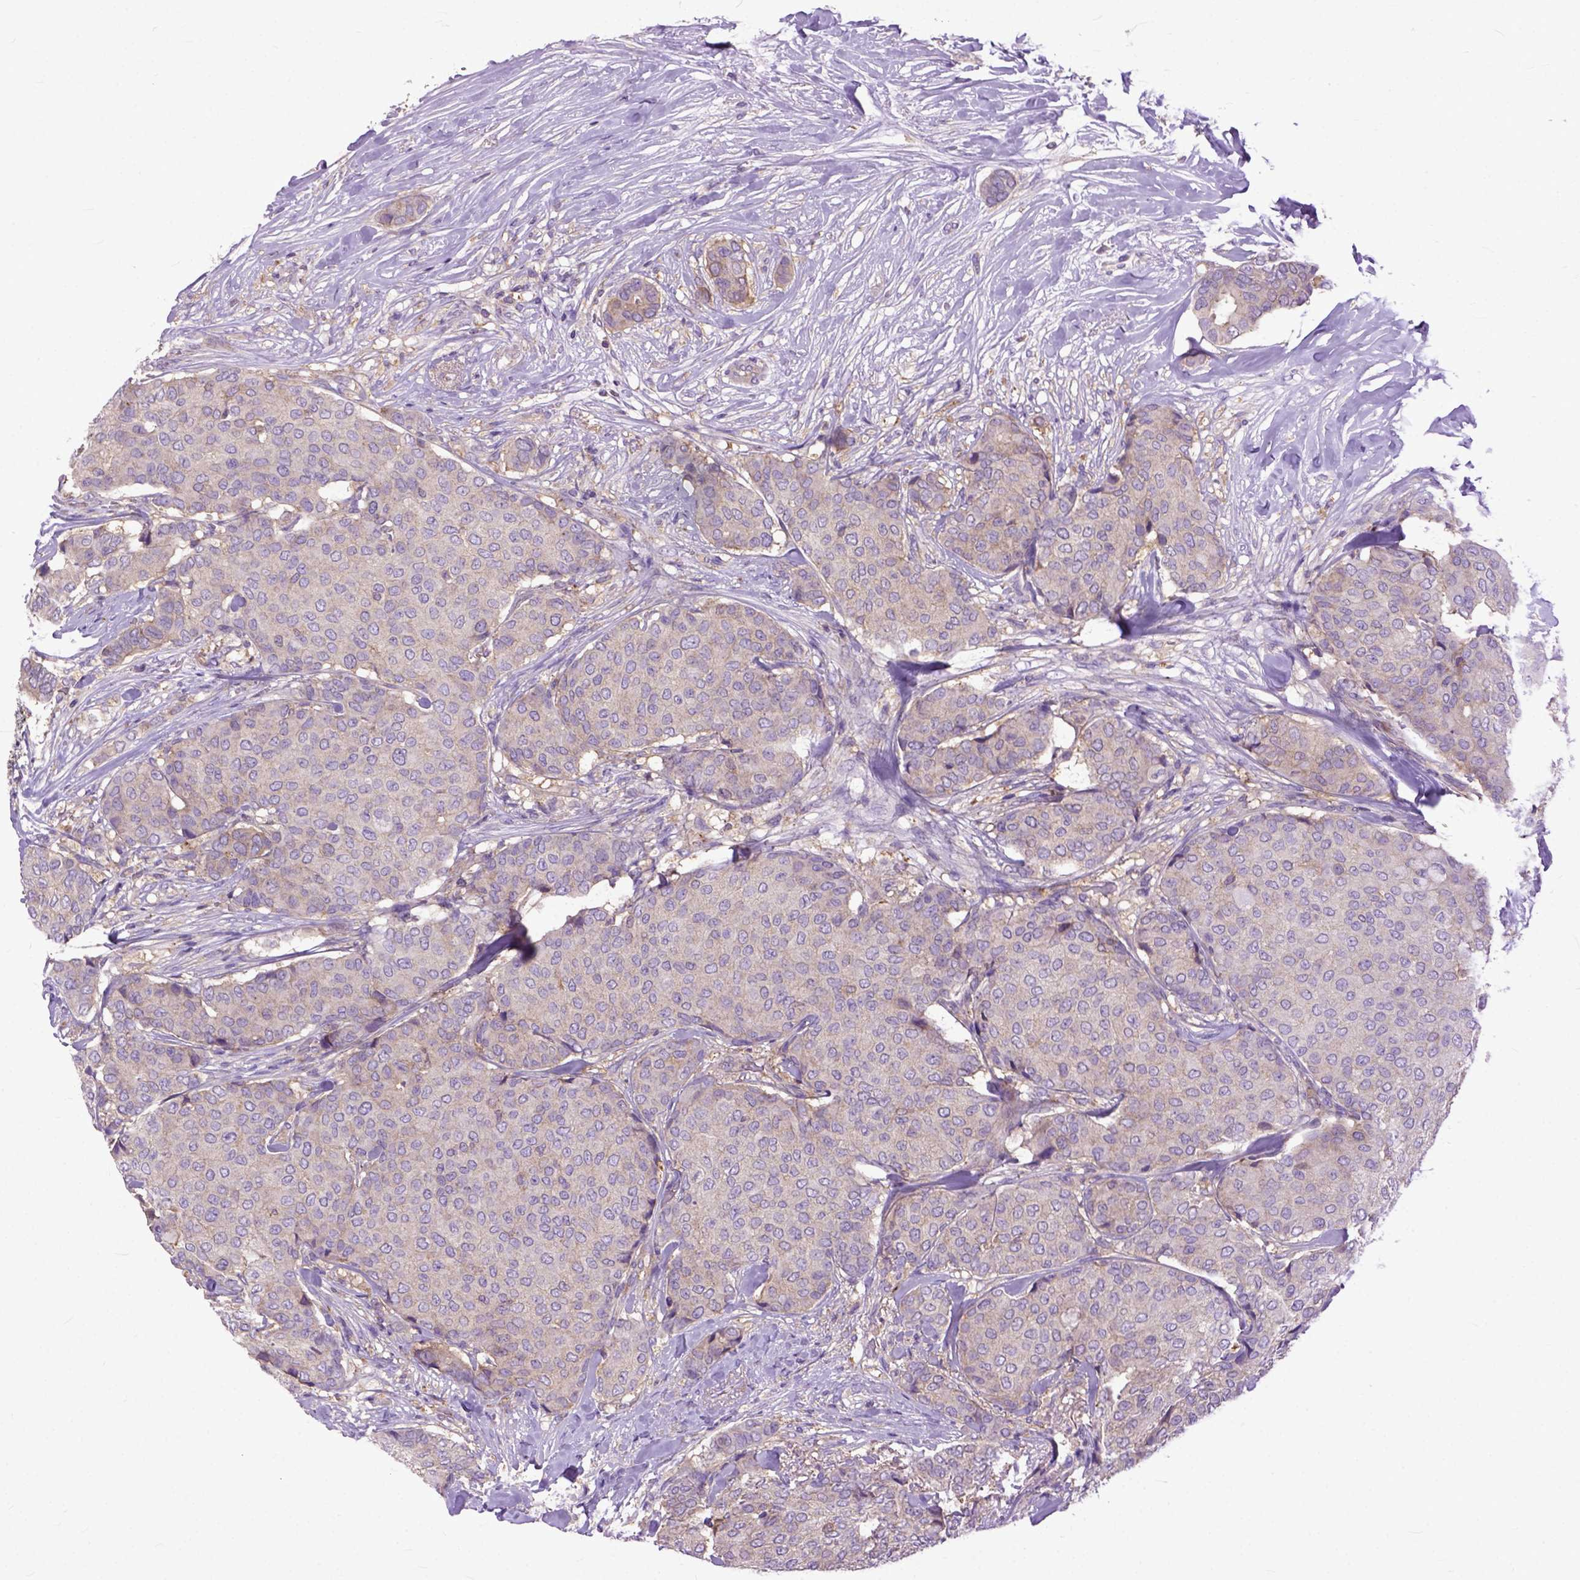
{"staining": {"intensity": "weak", "quantity": "25%-75%", "location": "cytoplasmic/membranous"}, "tissue": "breast cancer", "cell_type": "Tumor cells", "image_type": "cancer", "snomed": [{"axis": "morphology", "description": "Duct carcinoma"}, {"axis": "topography", "description": "Breast"}], "caption": "Brown immunohistochemical staining in human breast cancer (infiltrating ductal carcinoma) shows weak cytoplasmic/membranous positivity in approximately 25%-75% of tumor cells.", "gene": "NAMPT", "patient": {"sex": "female", "age": 75}}